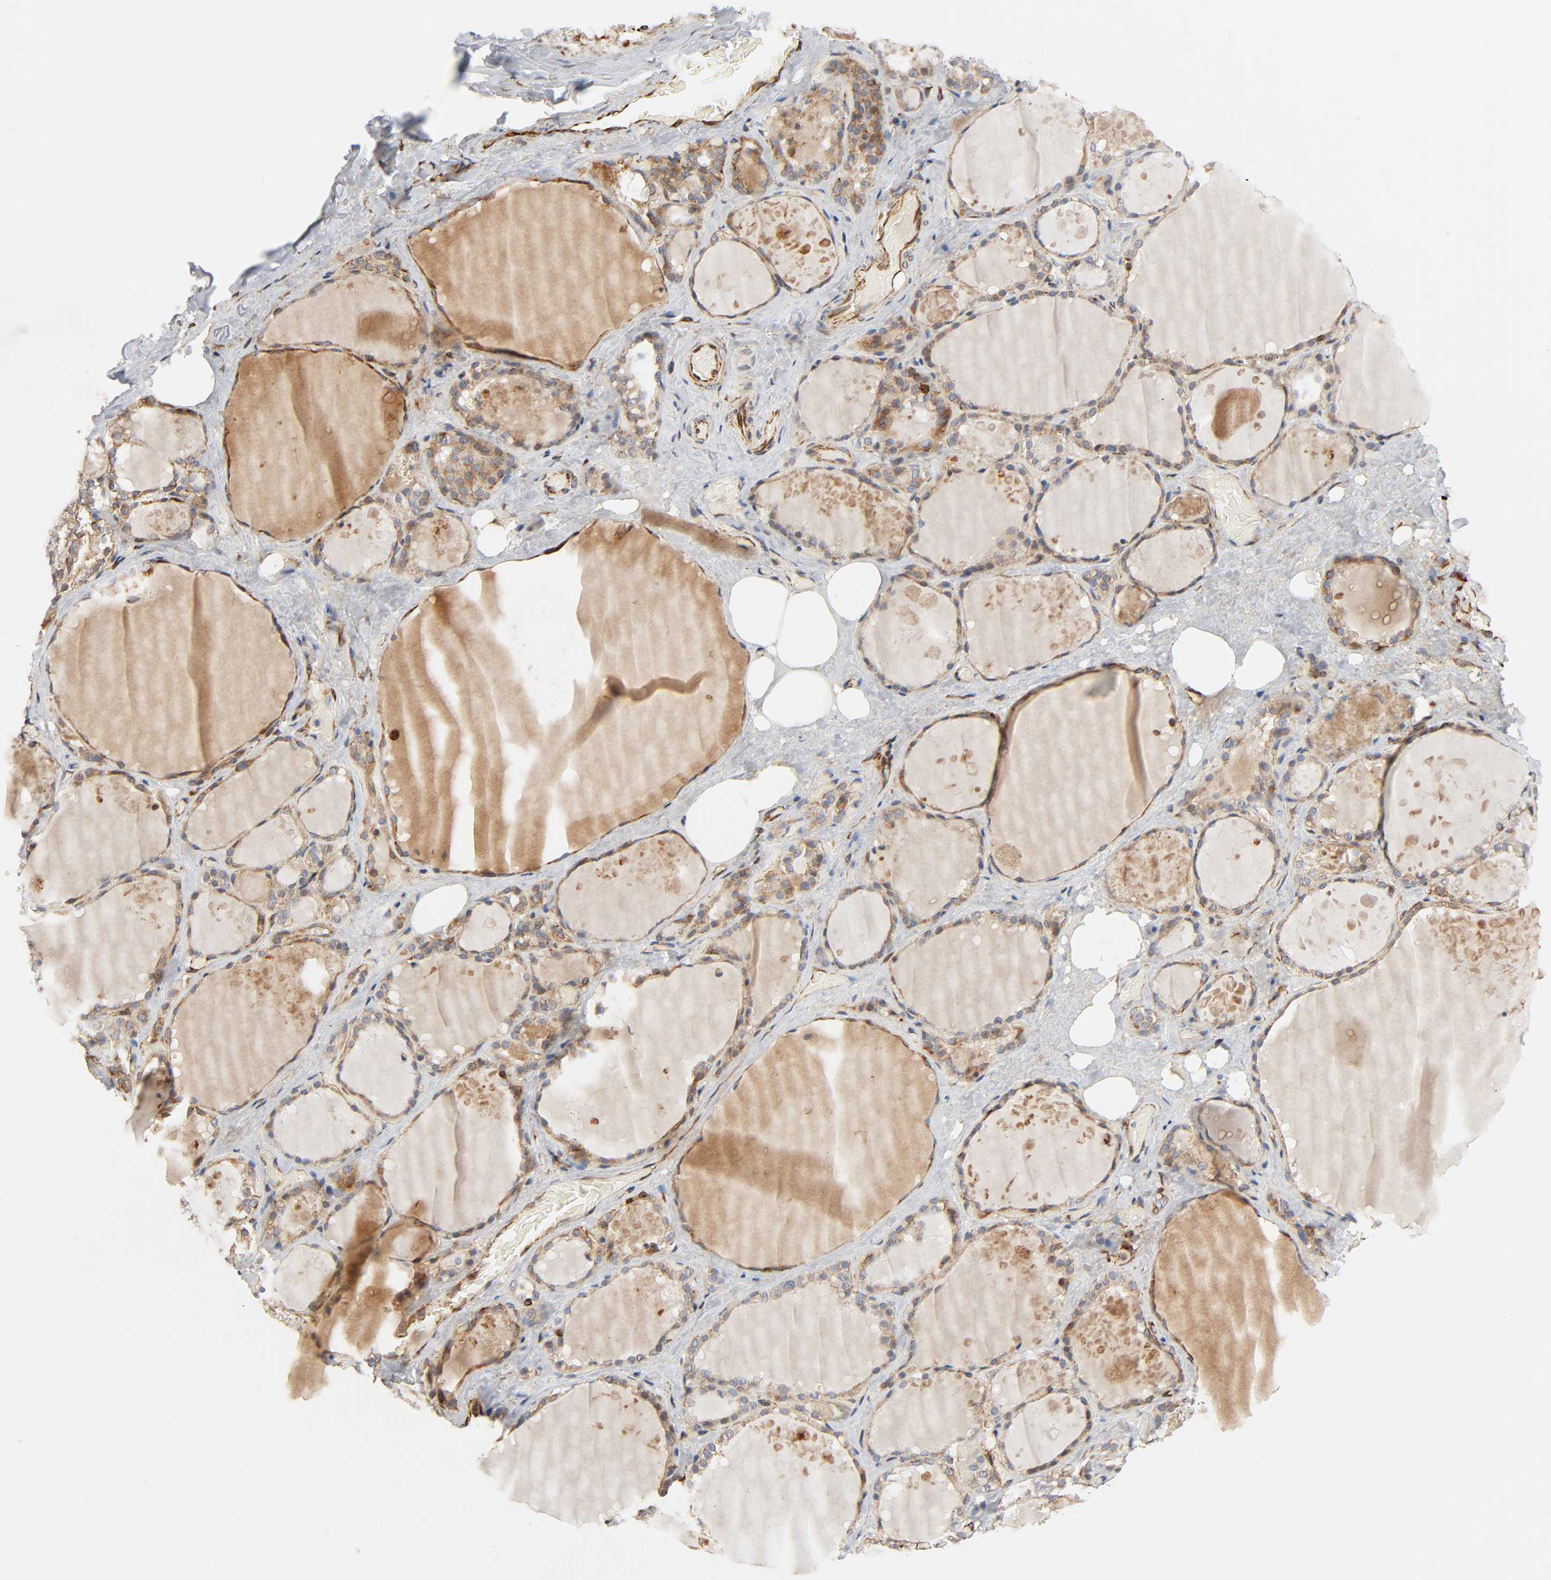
{"staining": {"intensity": "moderate", "quantity": ">75%", "location": "cytoplasmic/membranous"}, "tissue": "thyroid gland", "cell_type": "Glandular cells", "image_type": "normal", "snomed": [{"axis": "morphology", "description": "Normal tissue, NOS"}, {"axis": "topography", "description": "Thyroid gland"}], "caption": "Moderate cytoplasmic/membranous positivity for a protein is identified in approximately >75% of glandular cells of normal thyroid gland using IHC.", "gene": "REEP5", "patient": {"sex": "male", "age": 61}}